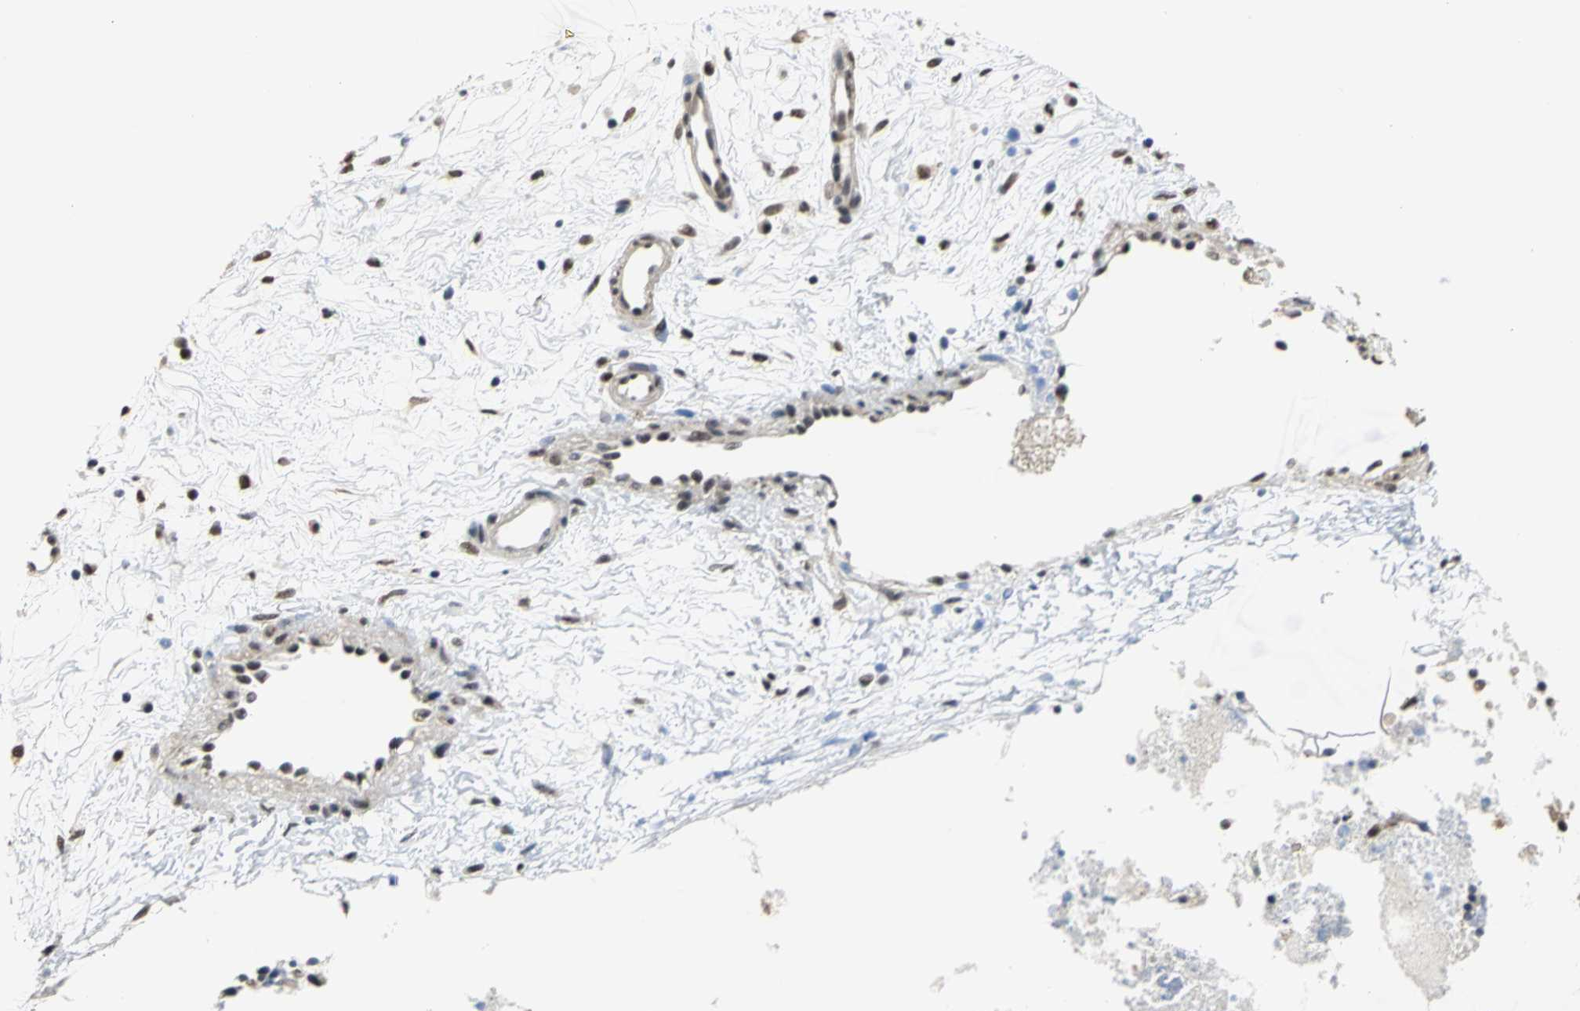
{"staining": {"intensity": "strong", "quantity": ">75%", "location": "nuclear"}, "tissue": "nasopharynx", "cell_type": "Respiratory epithelial cells", "image_type": "normal", "snomed": [{"axis": "morphology", "description": "Normal tissue, NOS"}, {"axis": "topography", "description": "Nasopharynx"}], "caption": "Brown immunohistochemical staining in normal human nasopharynx reveals strong nuclear staining in approximately >75% of respiratory epithelial cells. (Brightfield microscopy of DAB IHC at high magnification).", "gene": "CCDC88C", "patient": {"sex": "male", "age": 21}}